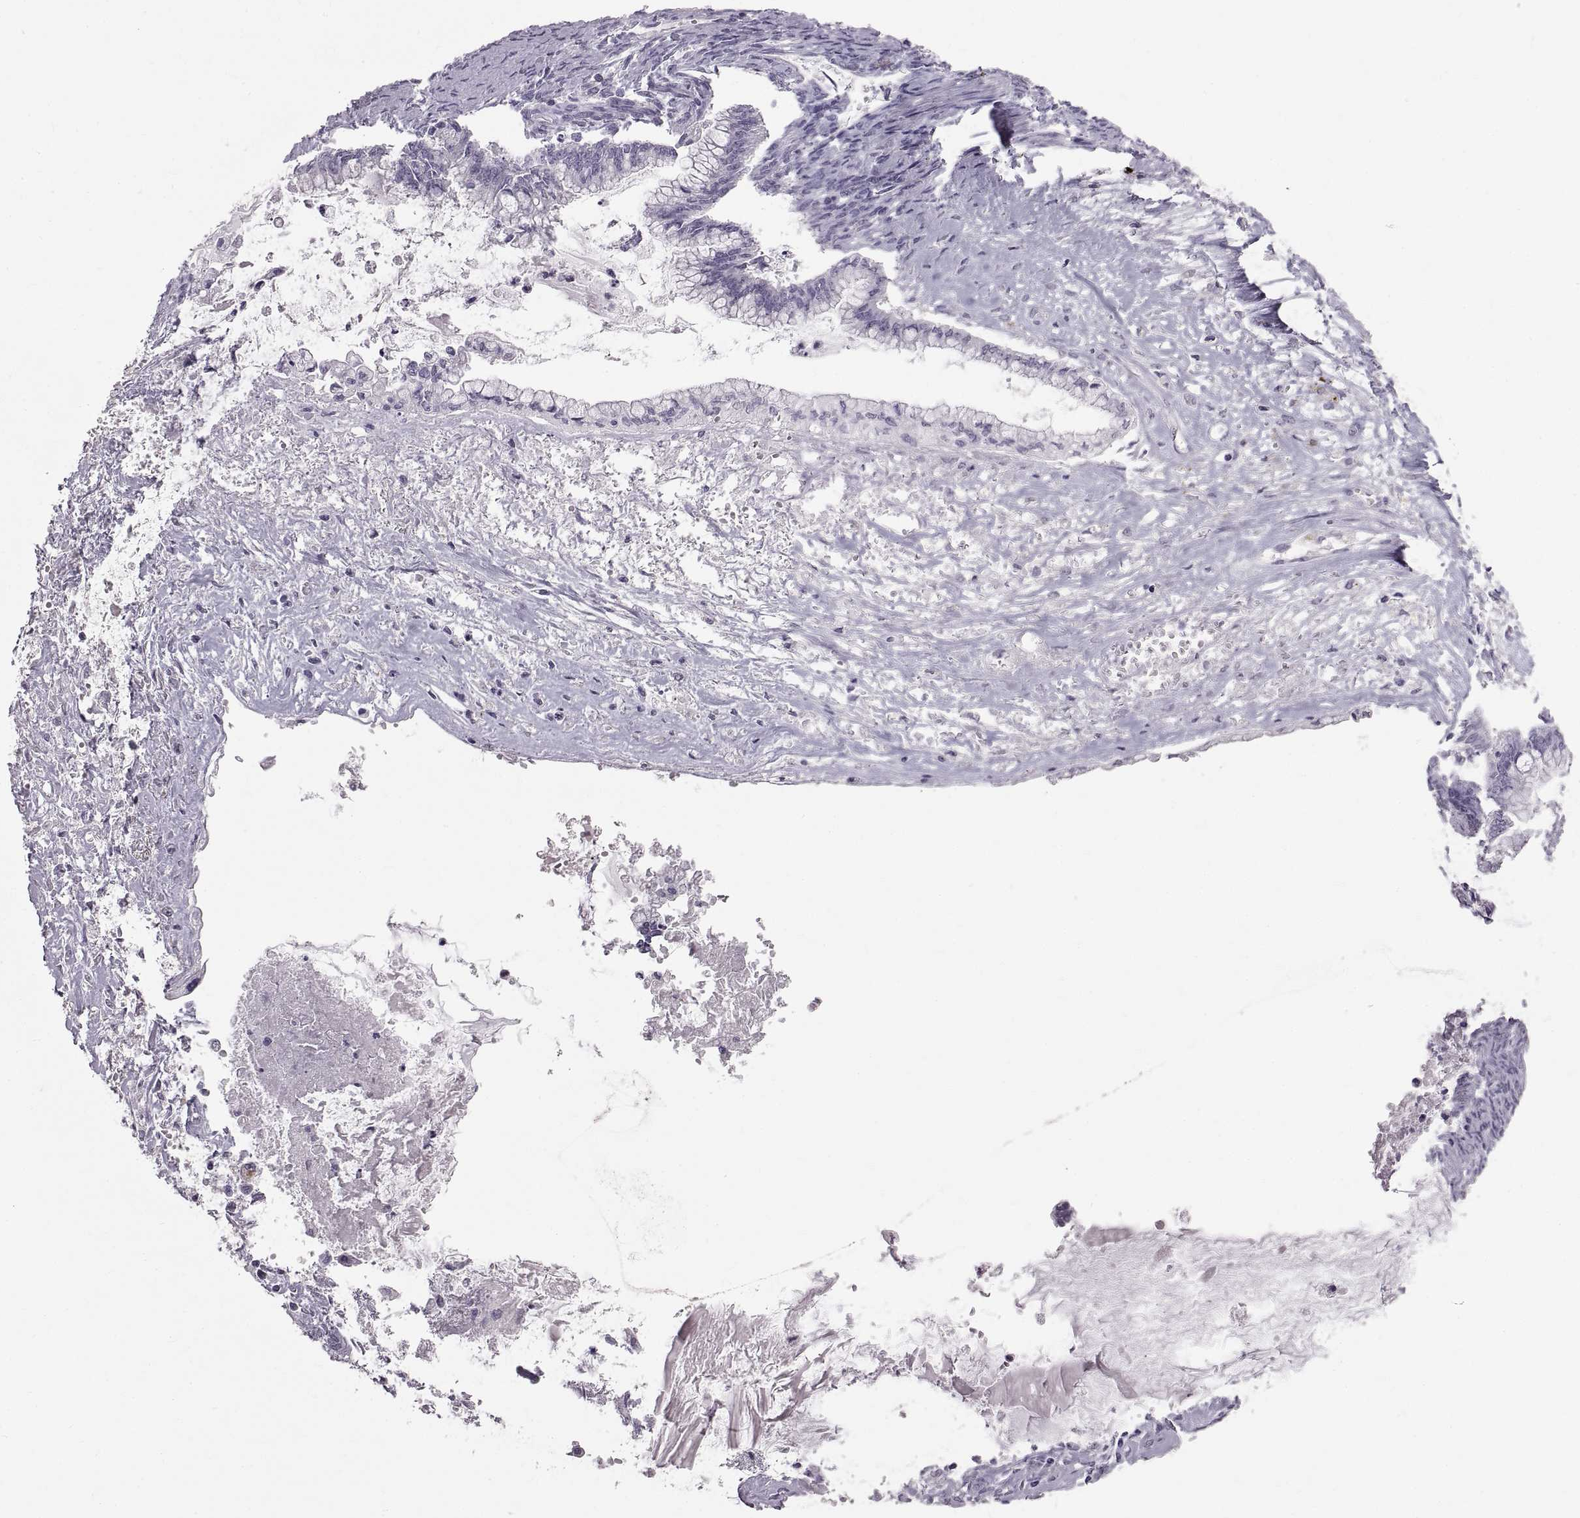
{"staining": {"intensity": "negative", "quantity": "none", "location": "none"}, "tissue": "ovarian cancer", "cell_type": "Tumor cells", "image_type": "cancer", "snomed": [{"axis": "morphology", "description": "Cystadenocarcinoma, mucinous, NOS"}, {"axis": "topography", "description": "Ovary"}], "caption": "Immunohistochemical staining of human mucinous cystadenocarcinoma (ovarian) exhibits no significant expression in tumor cells.", "gene": "SPACDR", "patient": {"sex": "female", "age": 67}}